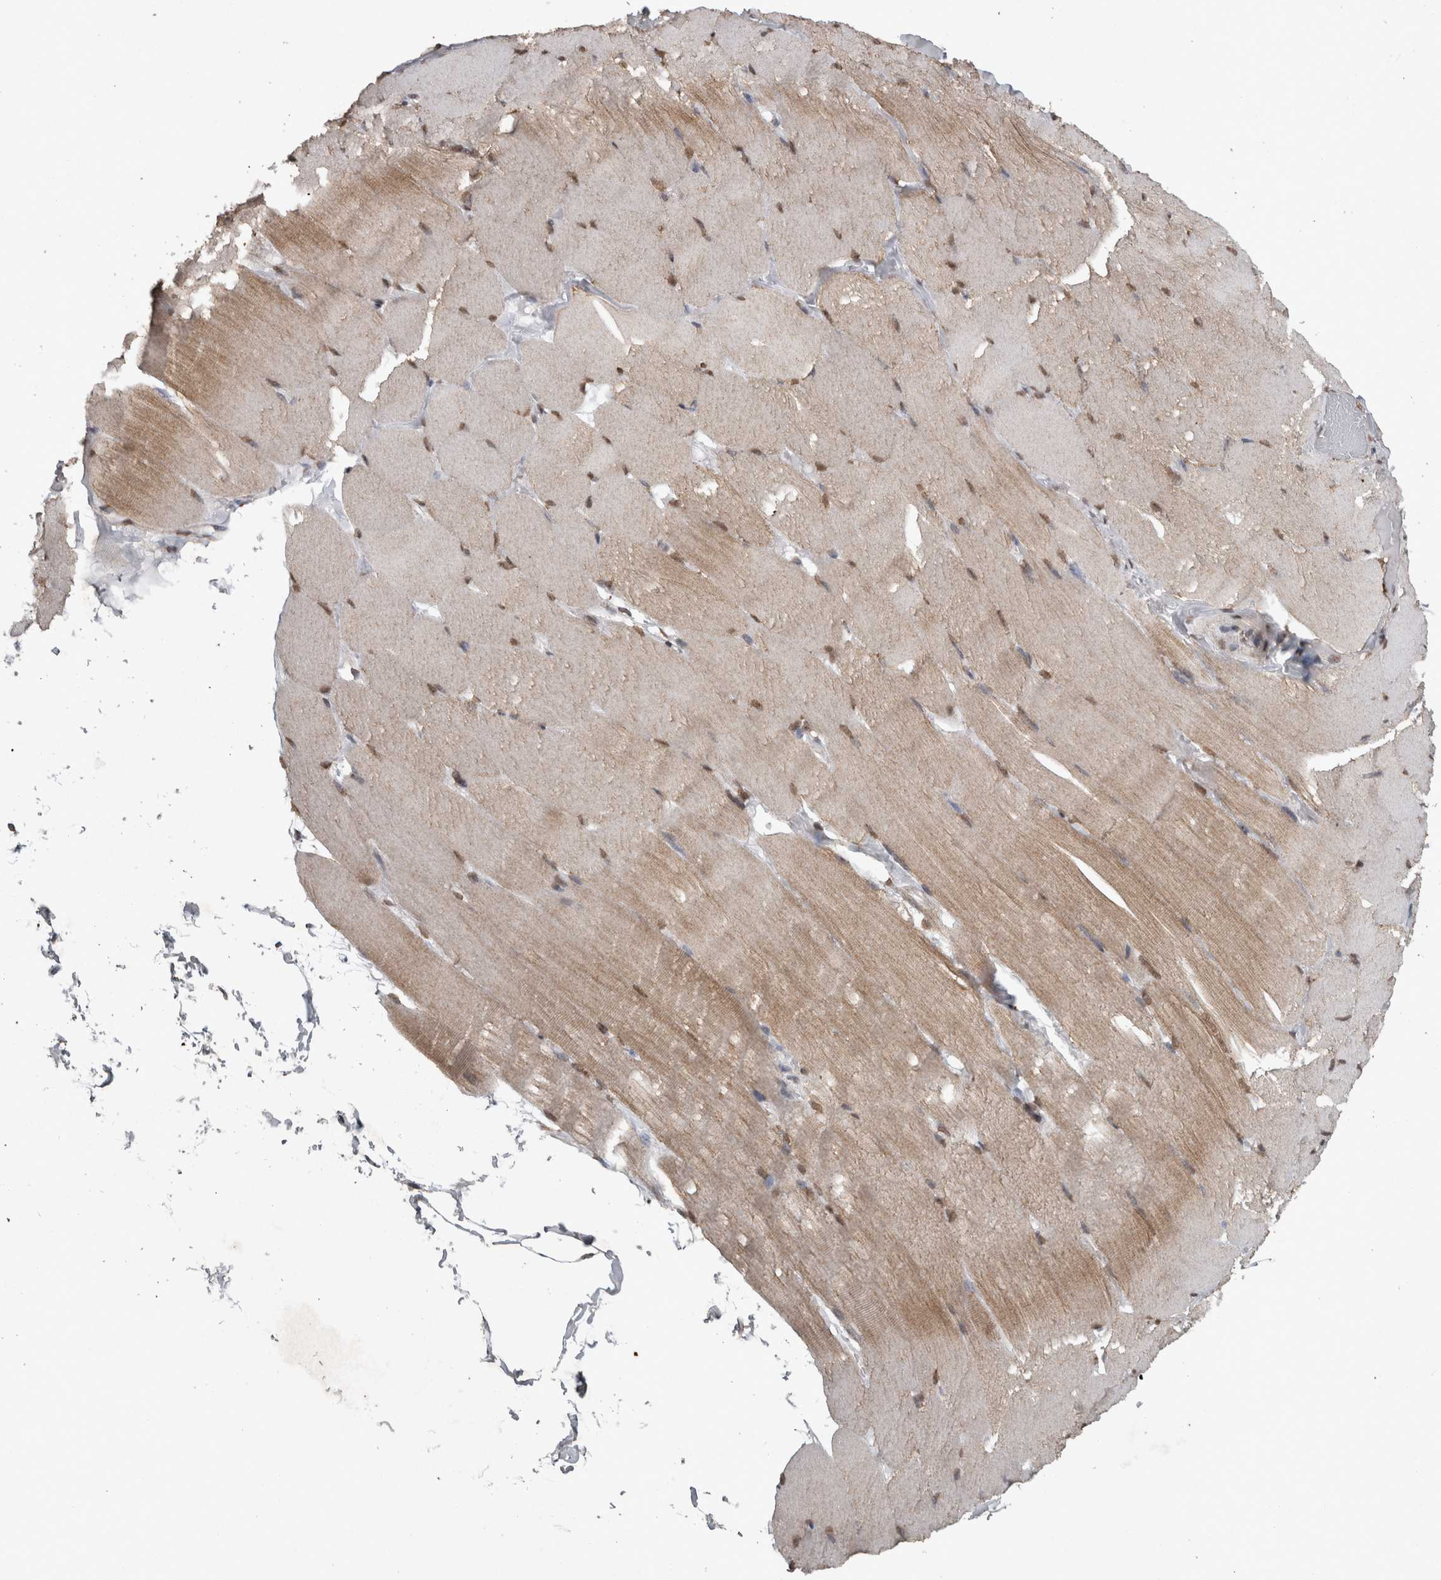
{"staining": {"intensity": "weak", "quantity": ">75%", "location": "cytoplasmic/membranous,nuclear"}, "tissue": "skeletal muscle", "cell_type": "Myocytes", "image_type": "normal", "snomed": [{"axis": "morphology", "description": "Normal tissue, NOS"}, {"axis": "topography", "description": "Skin"}, {"axis": "topography", "description": "Skeletal muscle"}], "caption": "An immunohistochemistry photomicrograph of unremarkable tissue is shown. Protein staining in brown shows weak cytoplasmic/membranous,nuclear positivity in skeletal muscle within myocytes.", "gene": "SMAD7", "patient": {"sex": "male", "age": 83}}